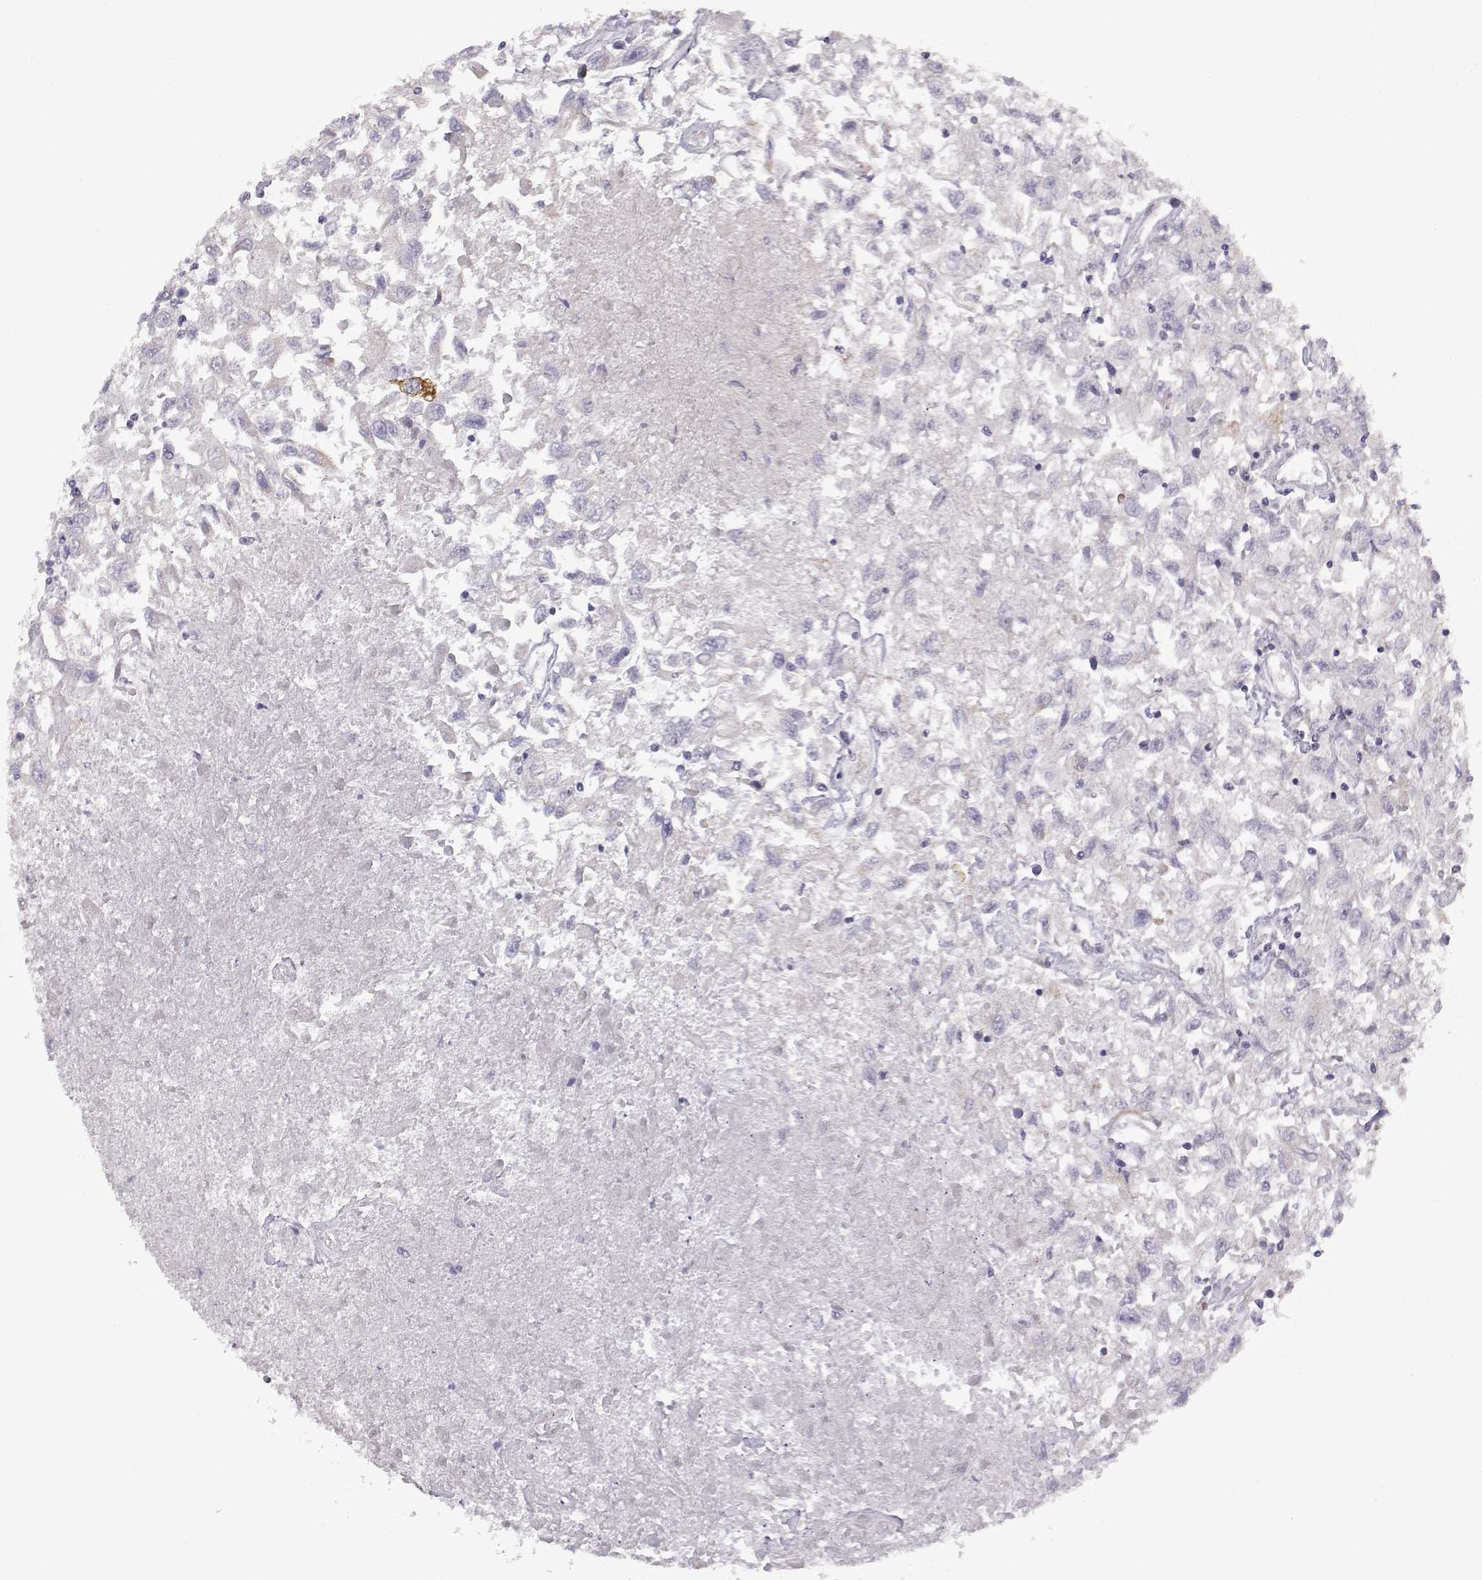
{"staining": {"intensity": "negative", "quantity": "none", "location": "none"}, "tissue": "renal cancer", "cell_type": "Tumor cells", "image_type": "cancer", "snomed": [{"axis": "morphology", "description": "Adenocarcinoma, NOS"}, {"axis": "topography", "description": "Kidney"}], "caption": "This is an immunohistochemistry (IHC) histopathology image of renal cancer. There is no positivity in tumor cells.", "gene": "VGF", "patient": {"sex": "female", "age": 76}}